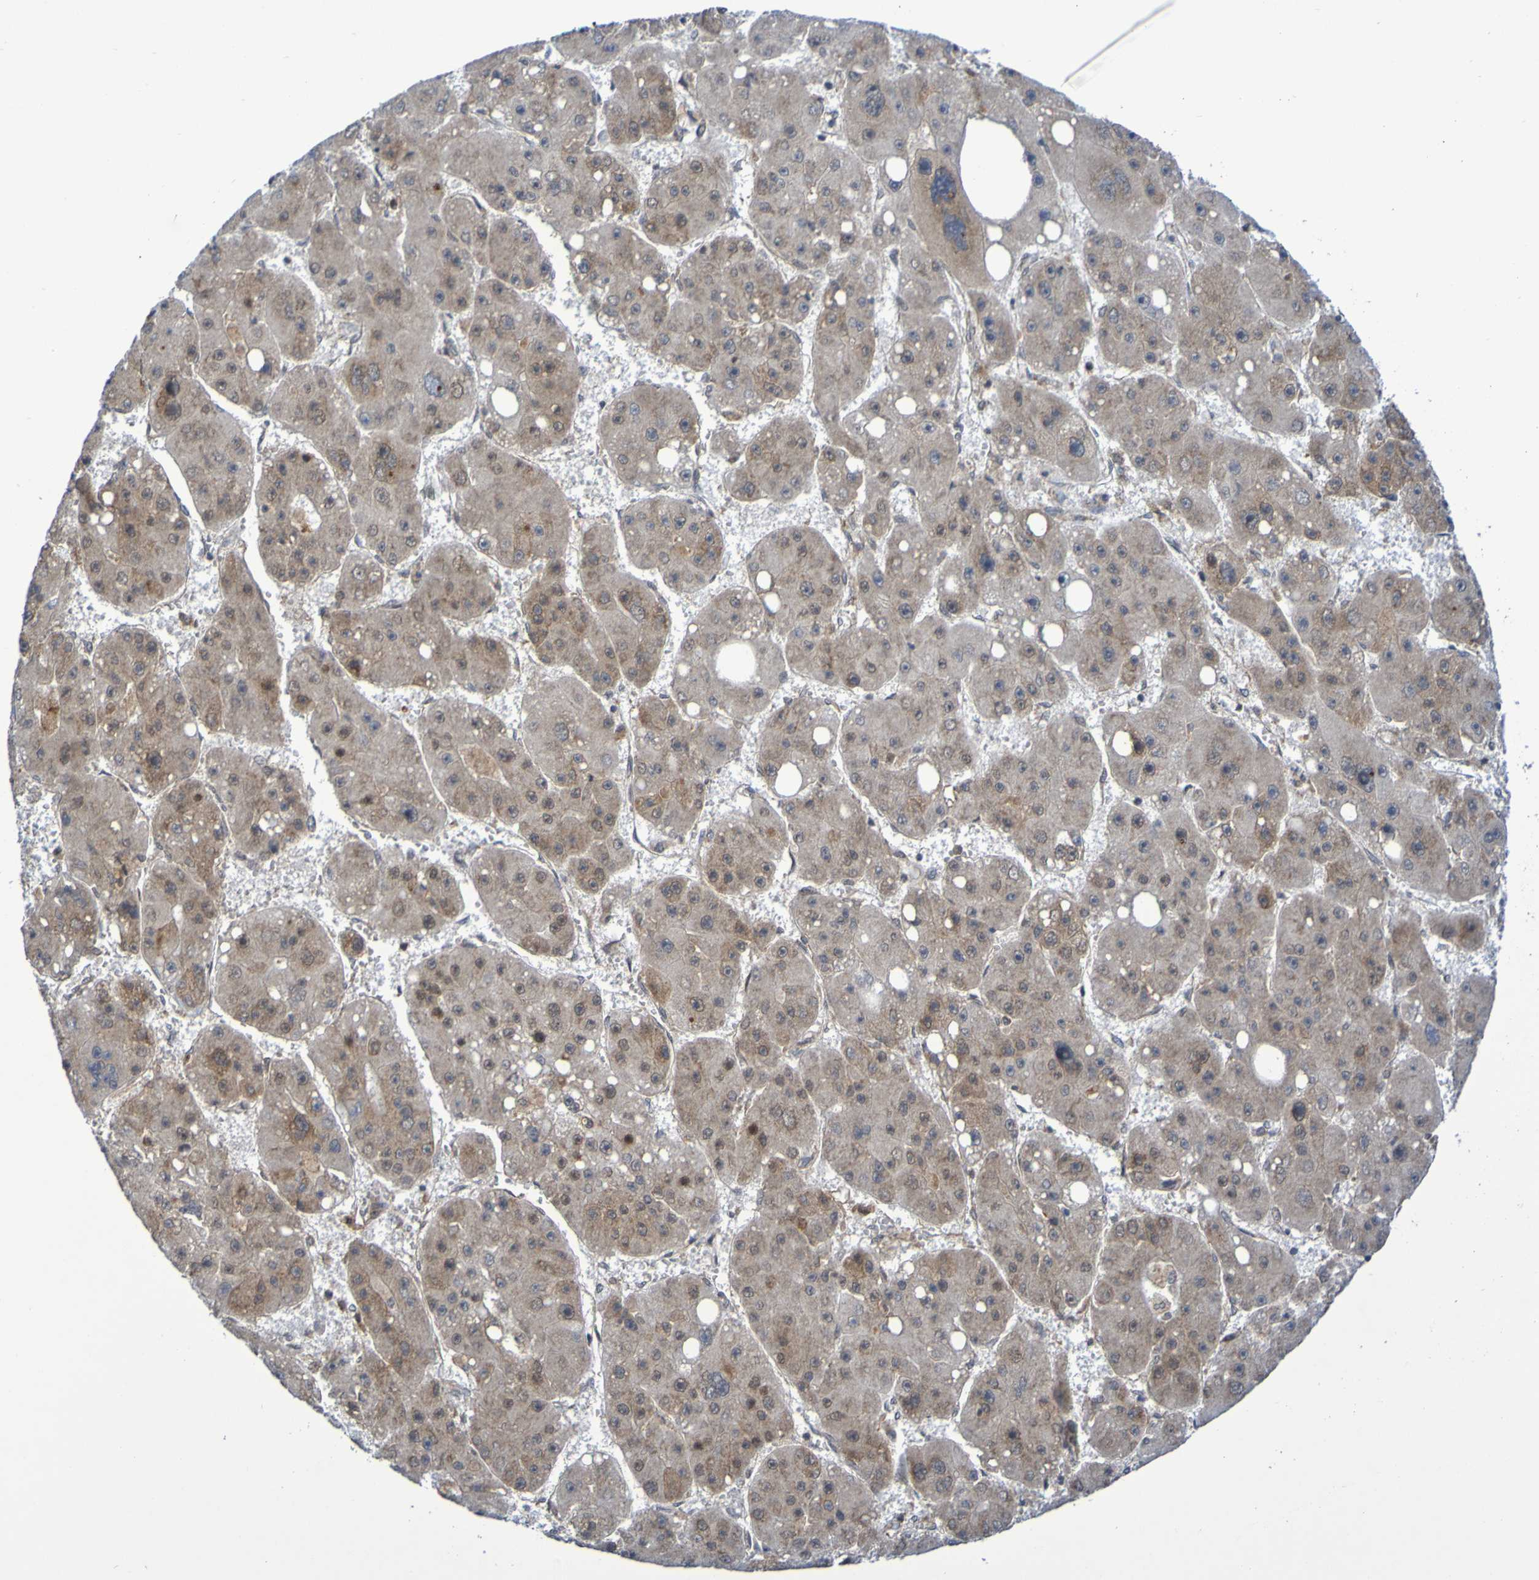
{"staining": {"intensity": "moderate", "quantity": ">75%", "location": "cytoplasmic/membranous"}, "tissue": "liver cancer", "cell_type": "Tumor cells", "image_type": "cancer", "snomed": [{"axis": "morphology", "description": "Carcinoma, Hepatocellular, NOS"}, {"axis": "topography", "description": "Liver"}], "caption": "Human liver cancer stained for a protein (brown) demonstrates moderate cytoplasmic/membranous positive expression in about >75% of tumor cells.", "gene": "ITLN1", "patient": {"sex": "female", "age": 61}}